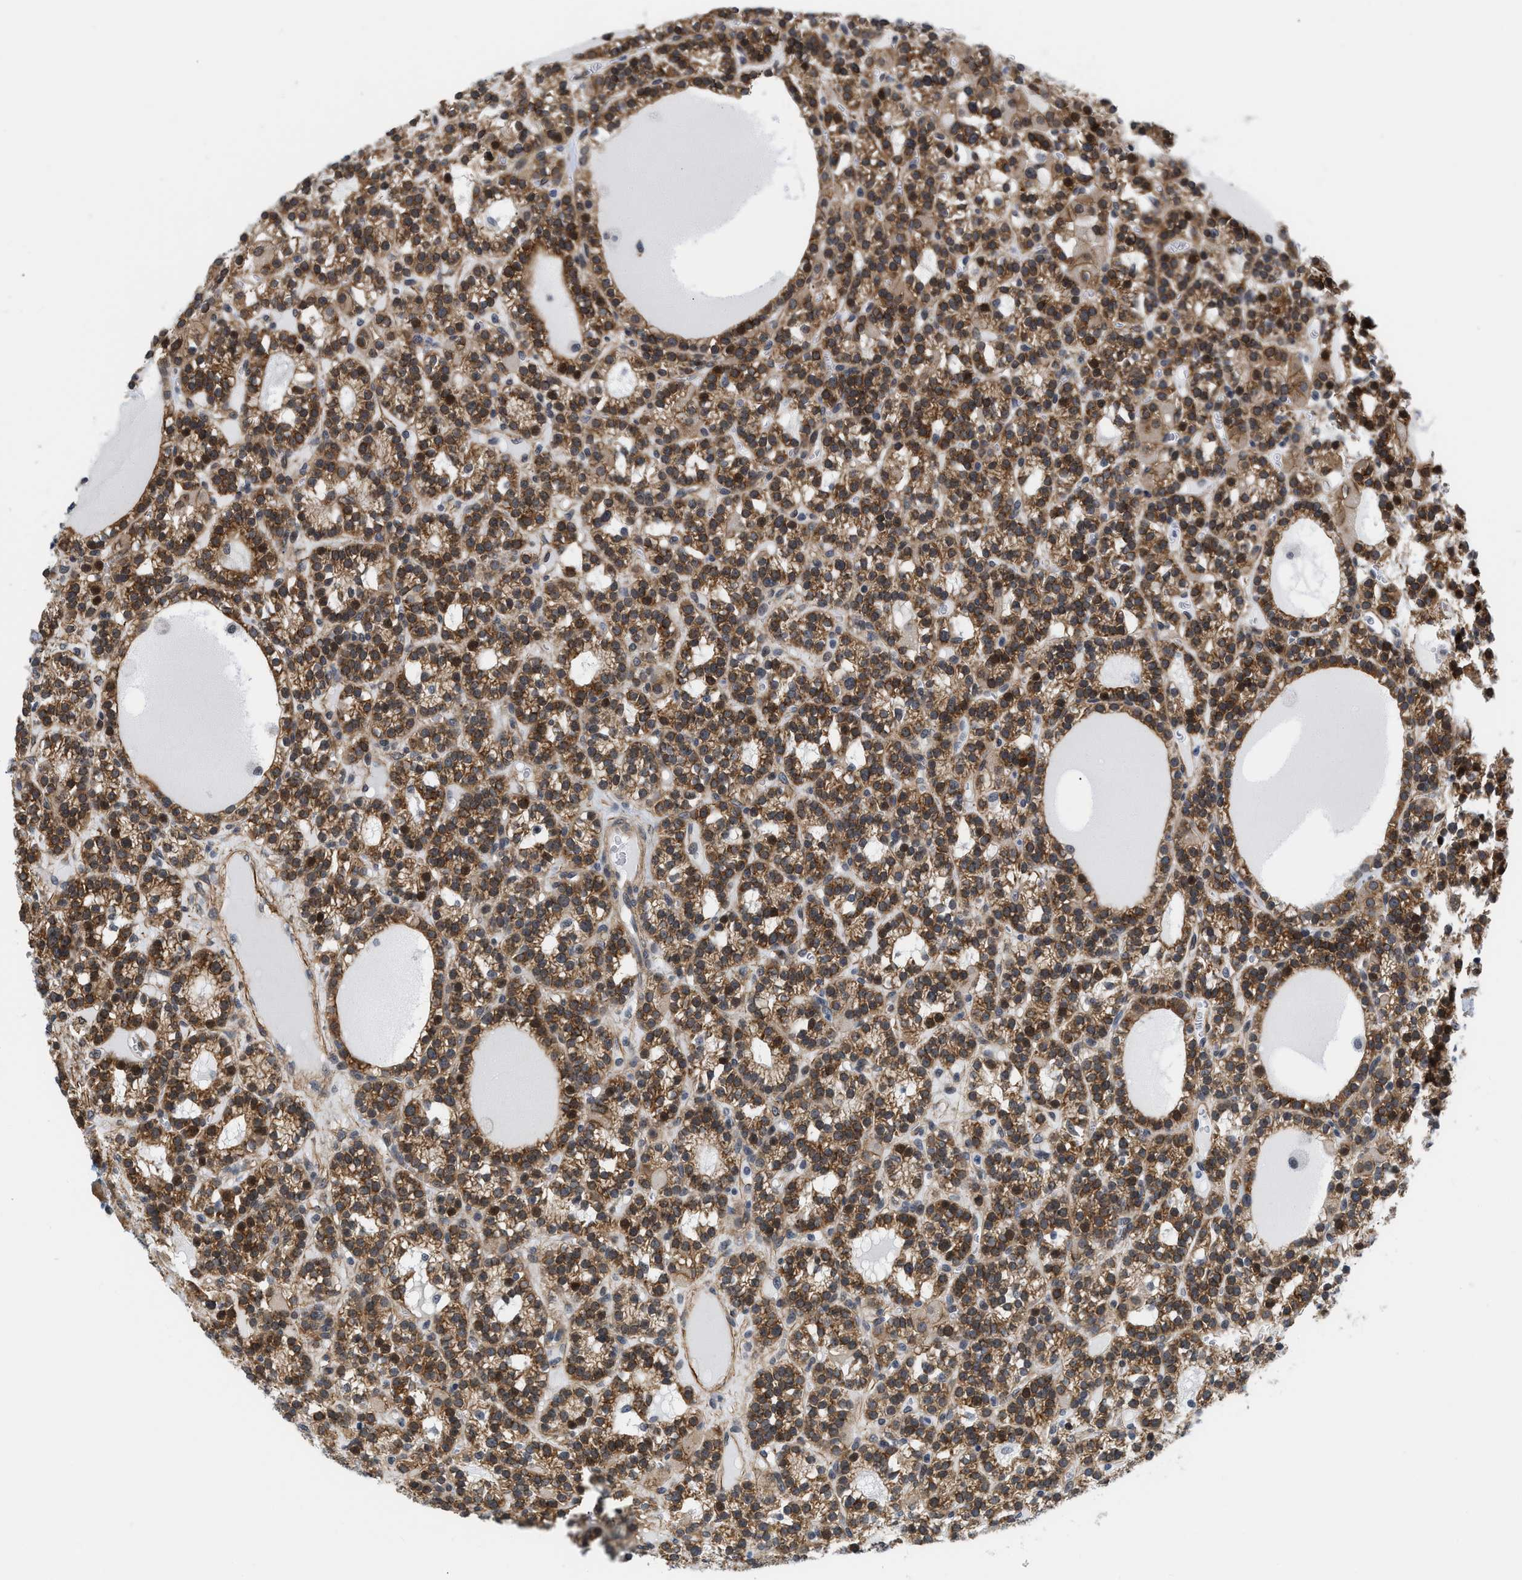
{"staining": {"intensity": "moderate", "quantity": ">75%", "location": "cytoplasmic/membranous,nuclear"}, "tissue": "parathyroid gland", "cell_type": "Glandular cells", "image_type": "normal", "snomed": [{"axis": "morphology", "description": "Normal tissue, NOS"}, {"axis": "morphology", "description": "Adenoma, NOS"}, {"axis": "topography", "description": "Parathyroid gland"}], "caption": "High-power microscopy captured an immunohistochemistry (IHC) histopathology image of benign parathyroid gland, revealing moderate cytoplasmic/membranous,nuclear expression in about >75% of glandular cells.", "gene": "GPRASP2", "patient": {"sex": "female", "age": 58}}